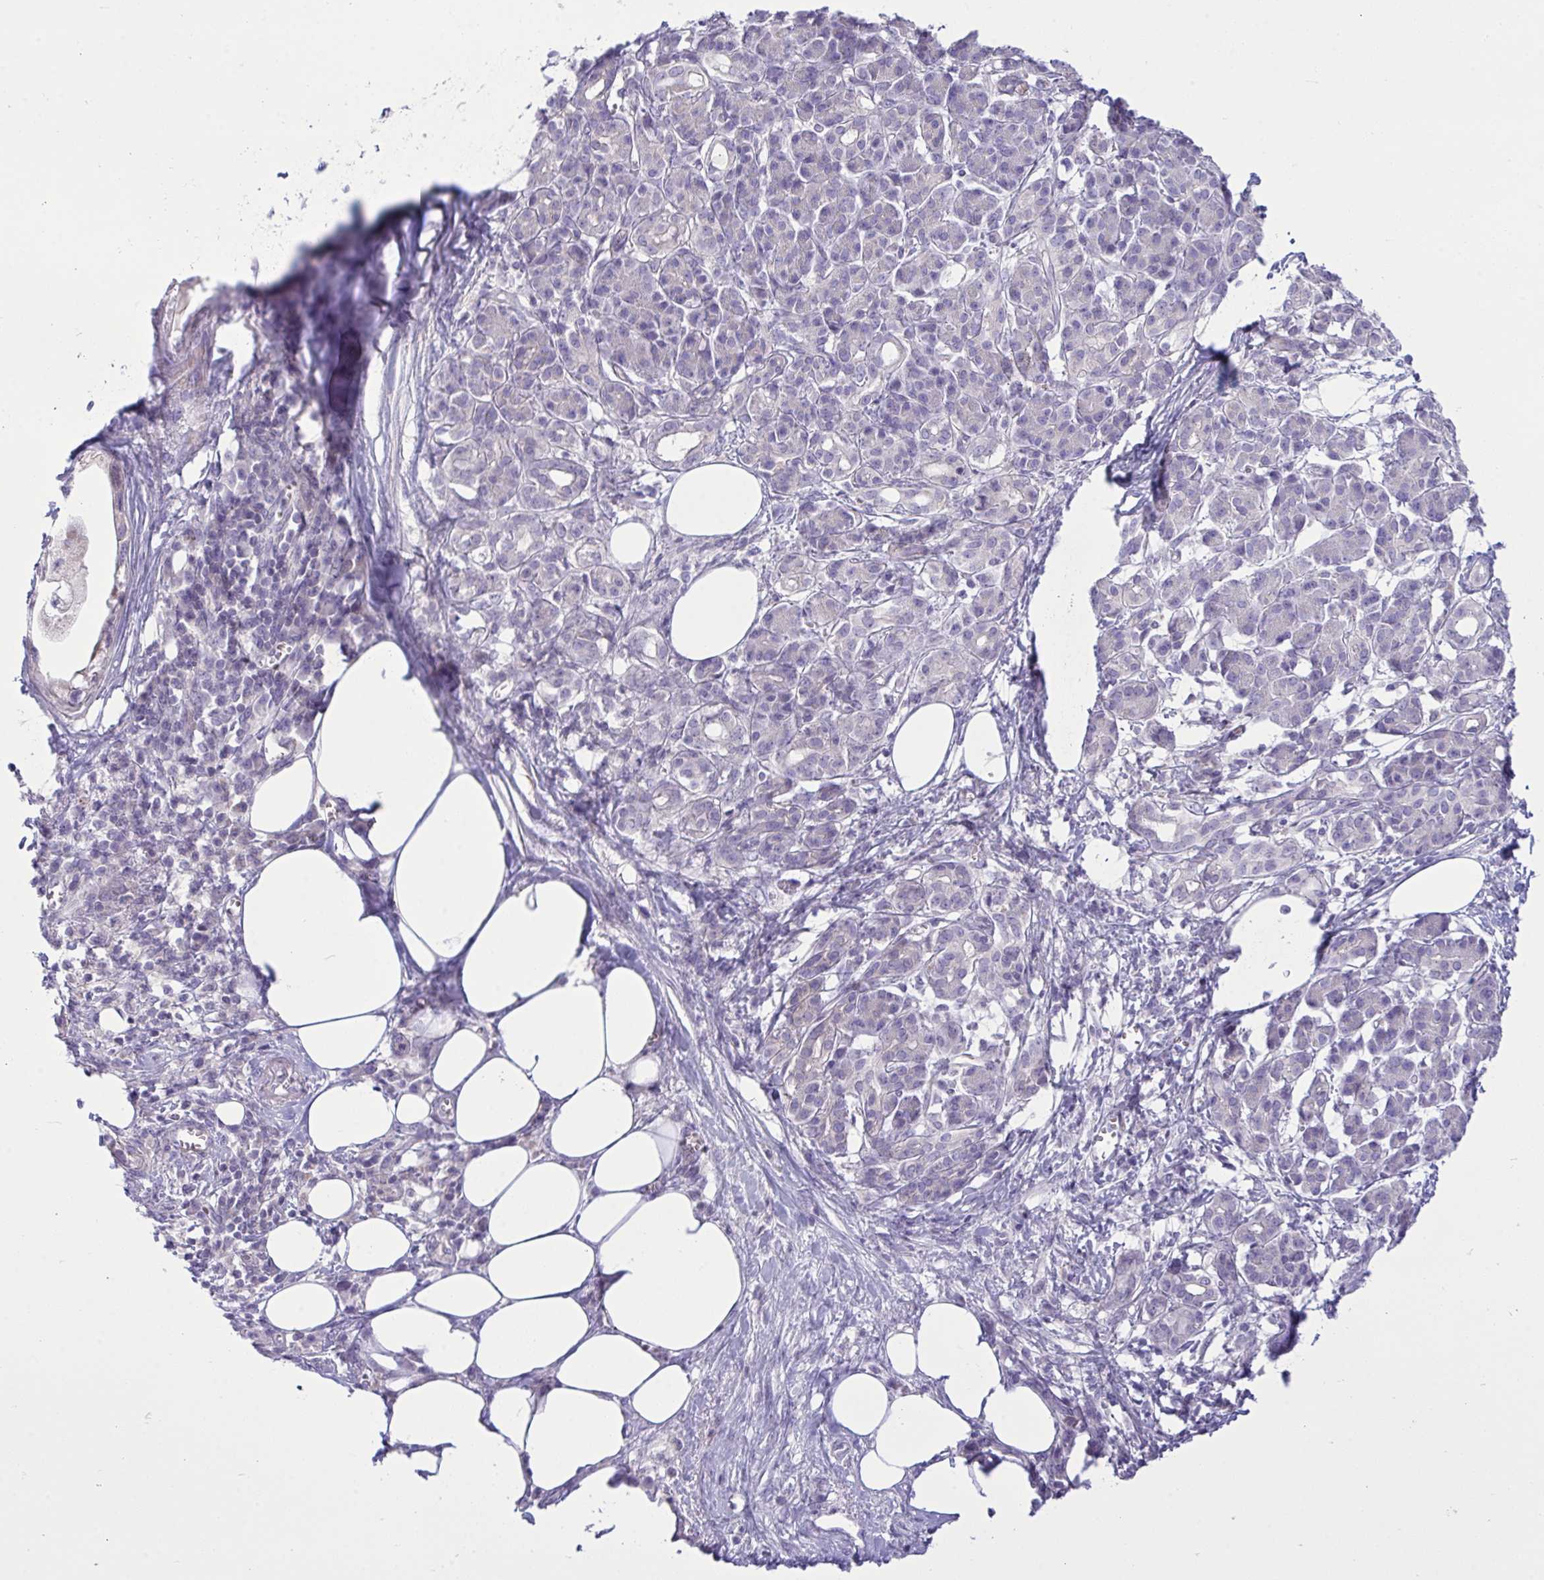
{"staining": {"intensity": "negative", "quantity": "none", "location": "none"}, "tissue": "pancreatic cancer", "cell_type": "Tumor cells", "image_type": "cancer", "snomed": [{"axis": "morphology", "description": "Adenocarcinoma, NOS"}, {"axis": "topography", "description": "Pancreas"}], "caption": "Immunohistochemistry (IHC) micrograph of neoplastic tissue: human pancreatic cancer (adenocarcinoma) stained with DAB (3,3'-diaminobenzidine) demonstrates no significant protein positivity in tumor cells.", "gene": "WDR97", "patient": {"sex": "female", "age": 73}}